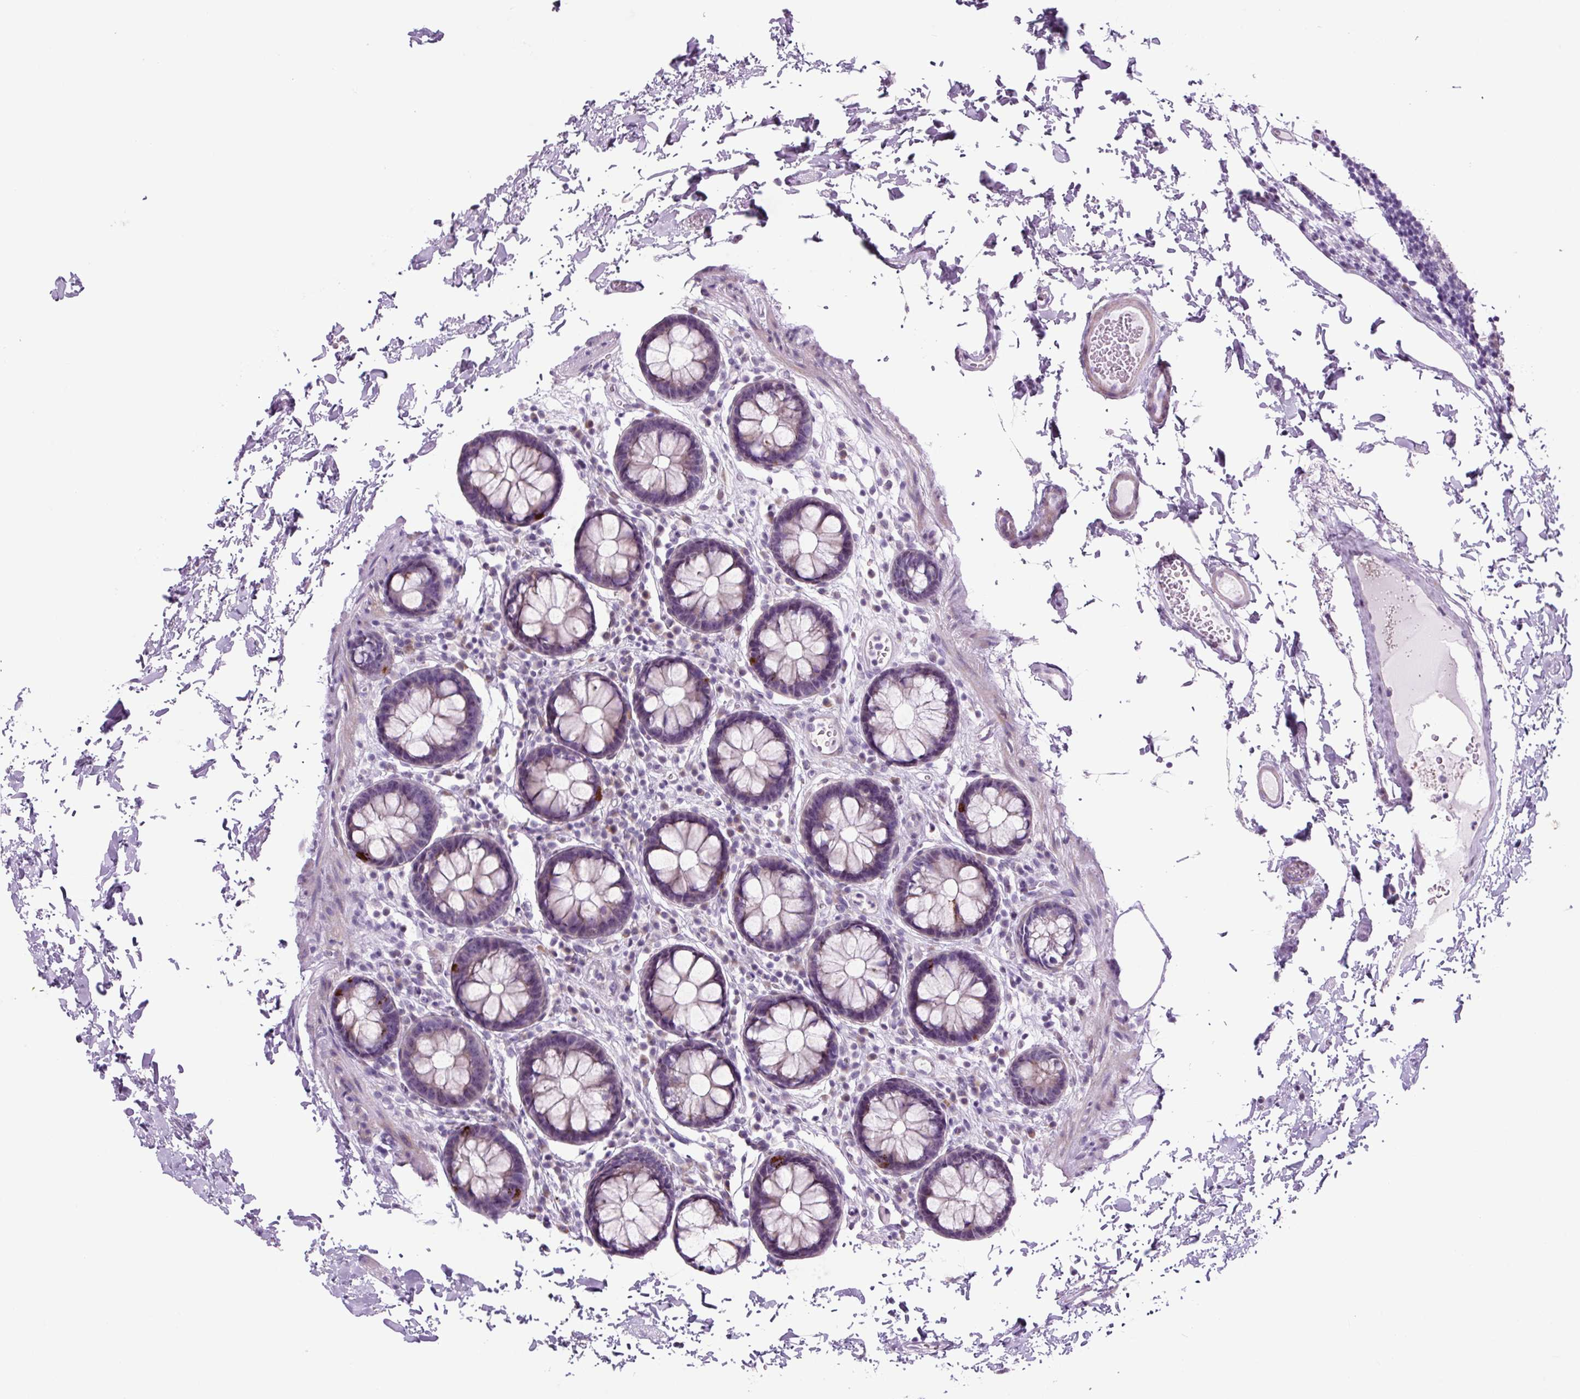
{"staining": {"intensity": "weak", "quantity": "<25%", "location": "cytoplasmic/membranous"}, "tissue": "colon", "cell_type": "Endothelial cells", "image_type": "normal", "snomed": [{"axis": "morphology", "description": "Normal tissue, NOS"}, {"axis": "topography", "description": "Colon"}, {"axis": "topography", "description": "Peripheral nerve tissue"}], "caption": "The histopathology image exhibits no staining of endothelial cells in normal colon. The staining is performed using DAB brown chromogen with nuclei counter-stained in using hematoxylin.", "gene": "RRS1", "patient": {"sex": "male", "age": 84}}